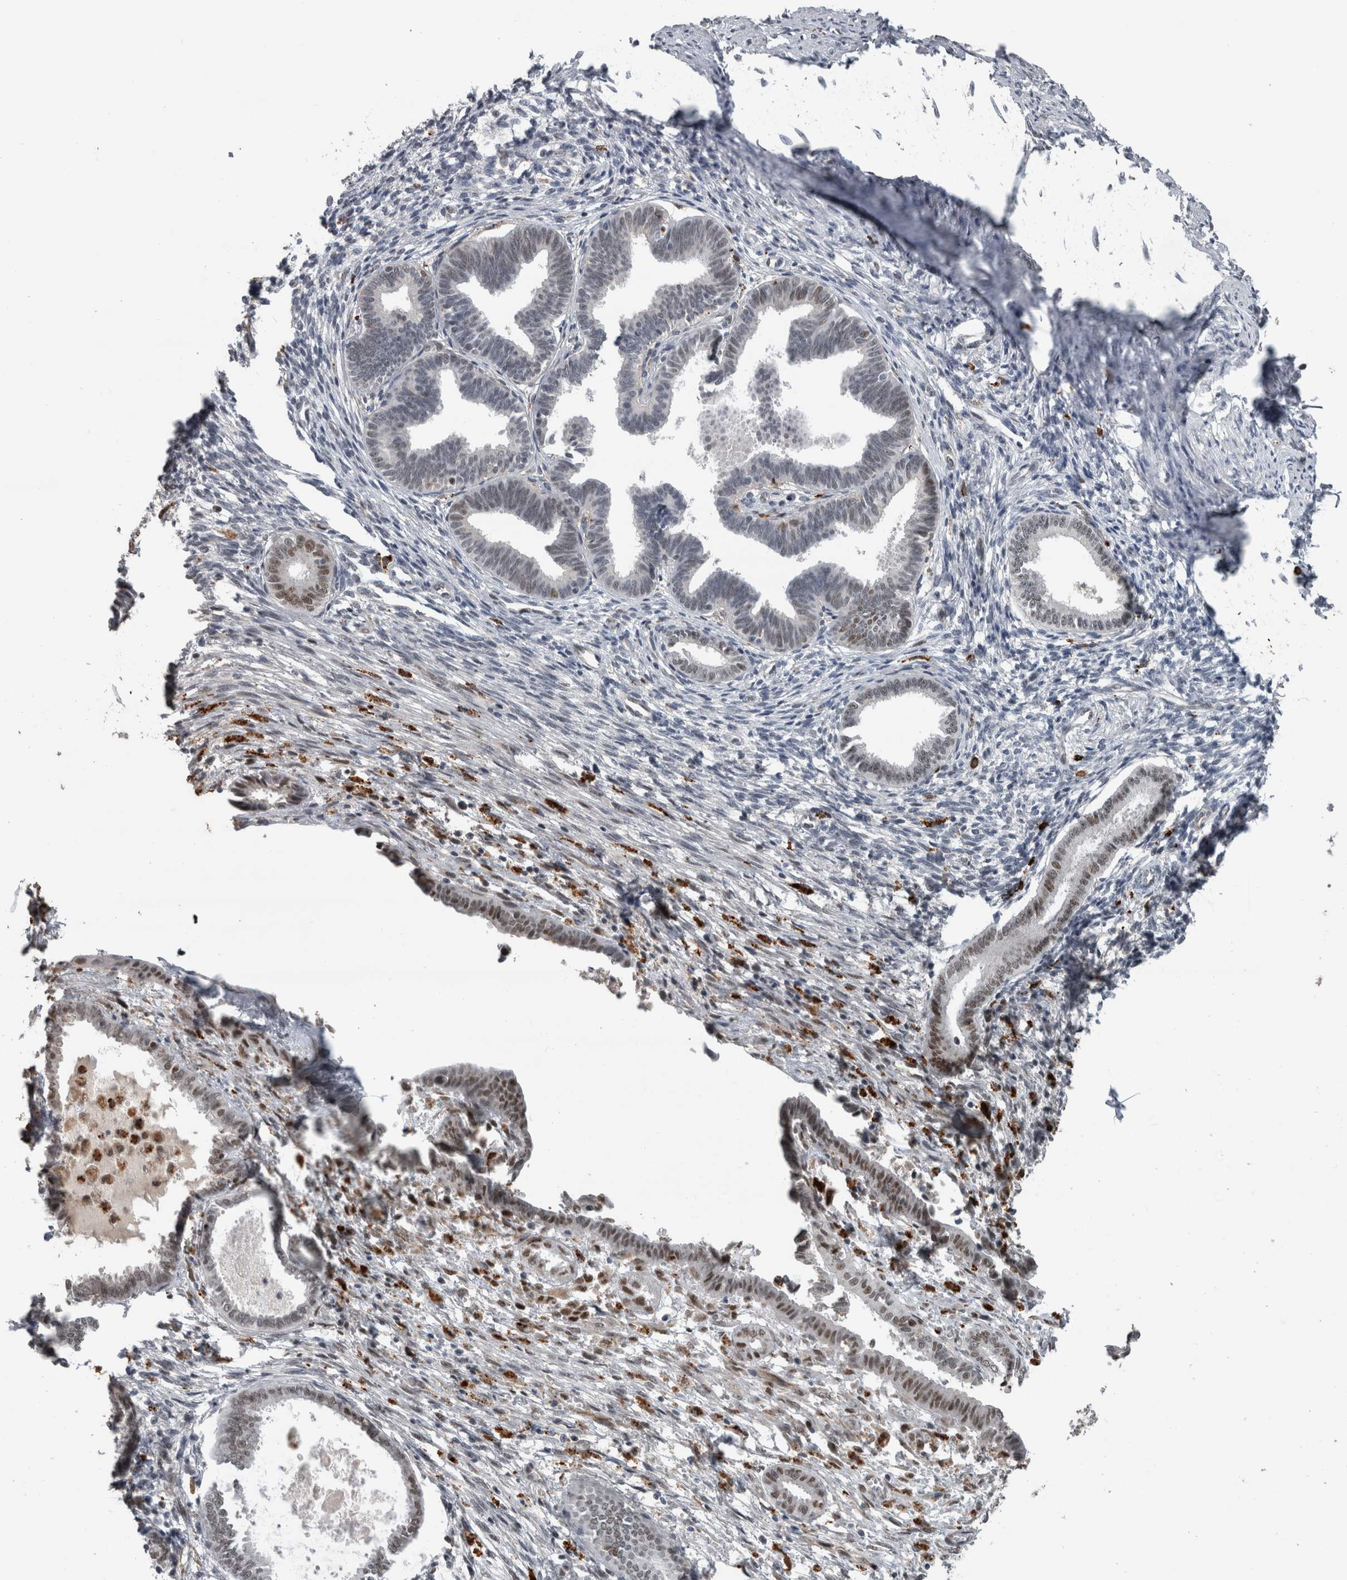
{"staining": {"intensity": "negative", "quantity": "none", "location": "none"}, "tissue": "endometrium", "cell_type": "Cells in endometrial stroma", "image_type": "normal", "snomed": [{"axis": "morphology", "description": "Normal tissue, NOS"}, {"axis": "topography", "description": "Endometrium"}], "caption": "This is an immunohistochemistry photomicrograph of normal endometrium. There is no staining in cells in endometrial stroma.", "gene": "POLD2", "patient": {"sex": "female", "age": 56}}